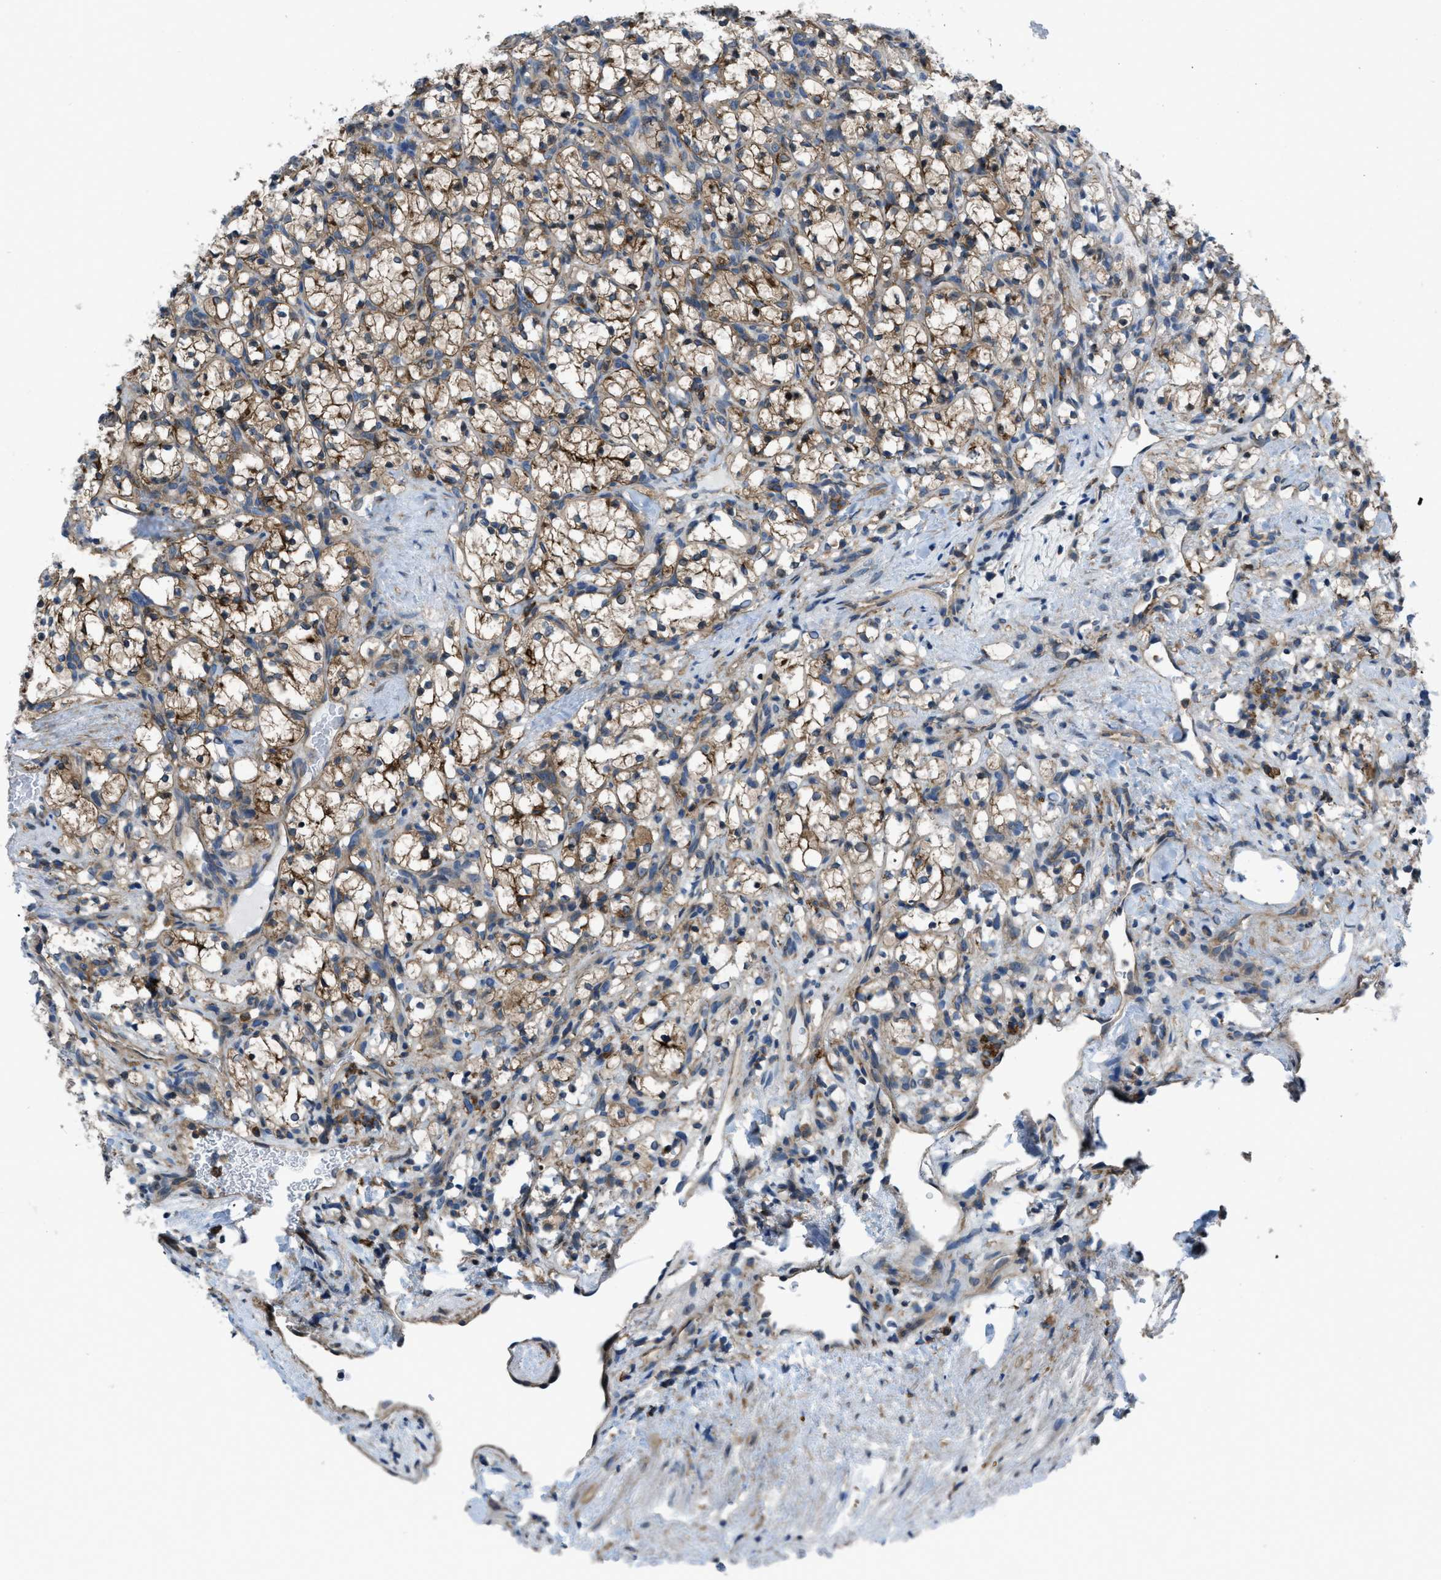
{"staining": {"intensity": "moderate", "quantity": ">75%", "location": "cytoplasmic/membranous"}, "tissue": "renal cancer", "cell_type": "Tumor cells", "image_type": "cancer", "snomed": [{"axis": "morphology", "description": "Adenocarcinoma, NOS"}, {"axis": "topography", "description": "Kidney"}], "caption": "A medium amount of moderate cytoplasmic/membranous expression is seen in about >75% of tumor cells in adenocarcinoma (renal) tissue.", "gene": "MYO18A", "patient": {"sex": "female", "age": 69}}